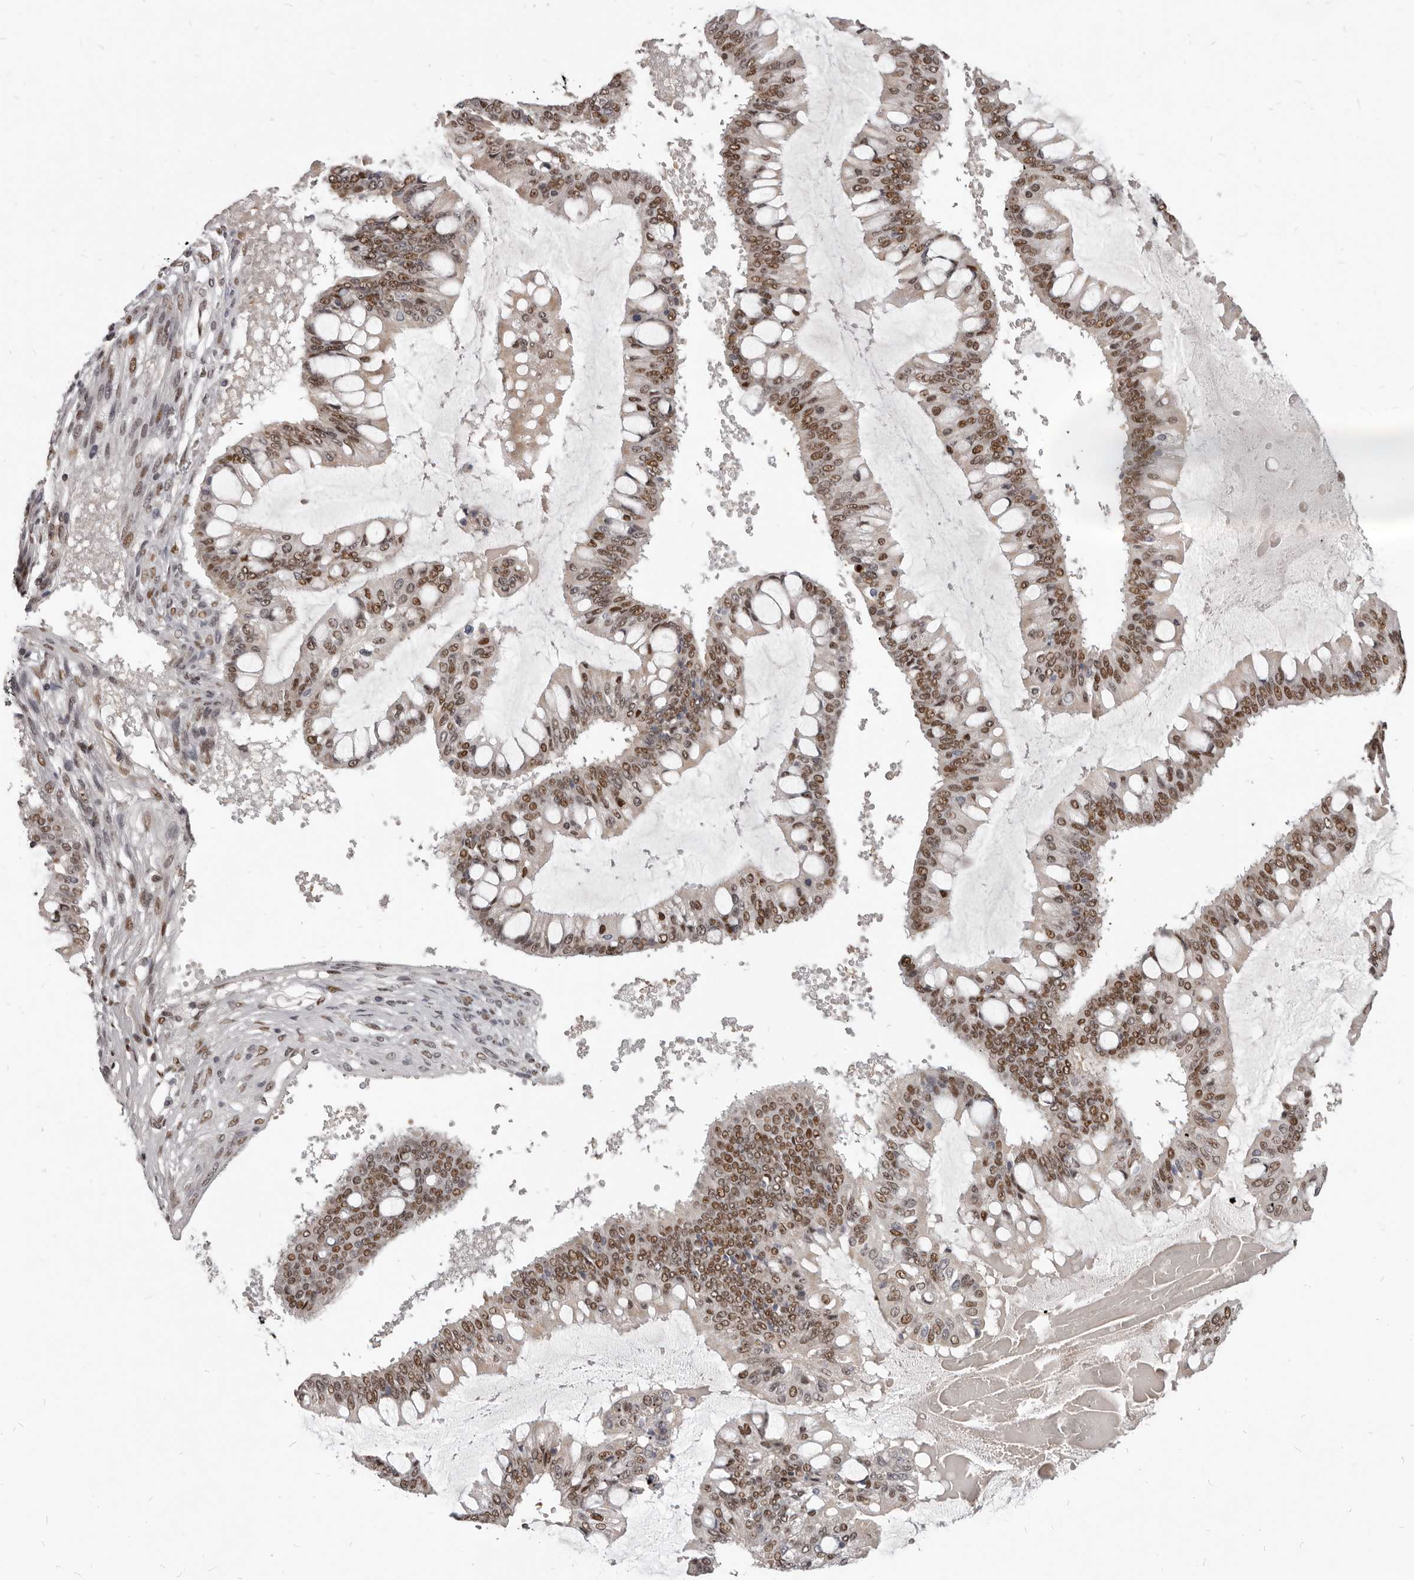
{"staining": {"intensity": "moderate", "quantity": ">75%", "location": "nuclear"}, "tissue": "ovarian cancer", "cell_type": "Tumor cells", "image_type": "cancer", "snomed": [{"axis": "morphology", "description": "Cystadenocarcinoma, mucinous, NOS"}, {"axis": "topography", "description": "Ovary"}], "caption": "IHC staining of mucinous cystadenocarcinoma (ovarian), which shows medium levels of moderate nuclear staining in about >75% of tumor cells indicating moderate nuclear protein staining. The staining was performed using DAB (brown) for protein detection and nuclei were counterstained in hematoxylin (blue).", "gene": "ATF5", "patient": {"sex": "female", "age": 73}}